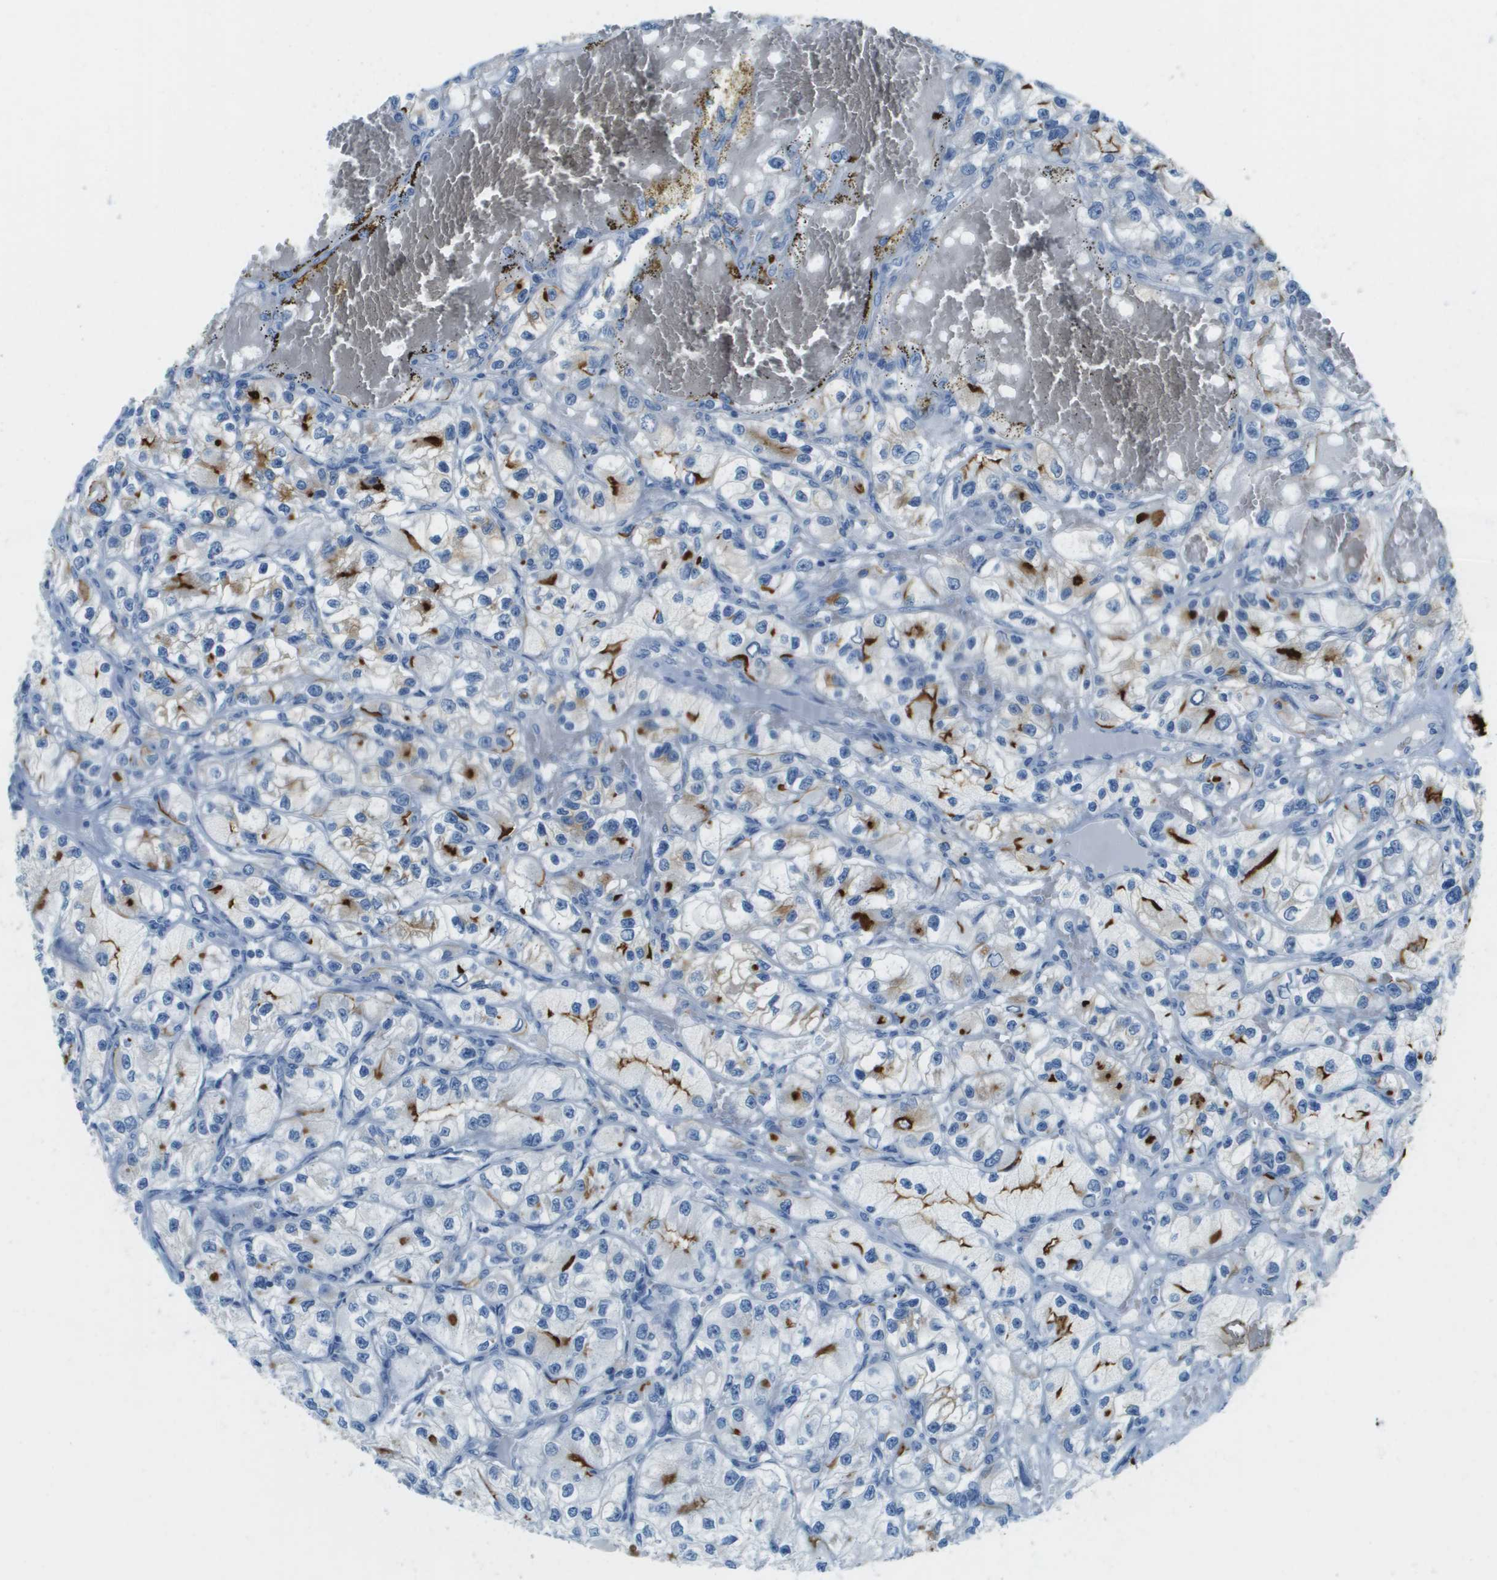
{"staining": {"intensity": "strong", "quantity": "<25%", "location": "cytoplasmic/membranous"}, "tissue": "renal cancer", "cell_type": "Tumor cells", "image_type": "cancer", "snomed": [{"axis": "morphology", "description": "Adenocarcinoma, NOS"}, {"axis": "topography", "description": "Kidney"}], "caption": "High-power microscopy captured an immunohistochemistry photomicrograph of renal cancer, revealing strong cytoplasmic/membranous expression in approximately <25% of tumor cells.", "gene": "CDHR2", "patient": {"sex": "female", "age": 57}}